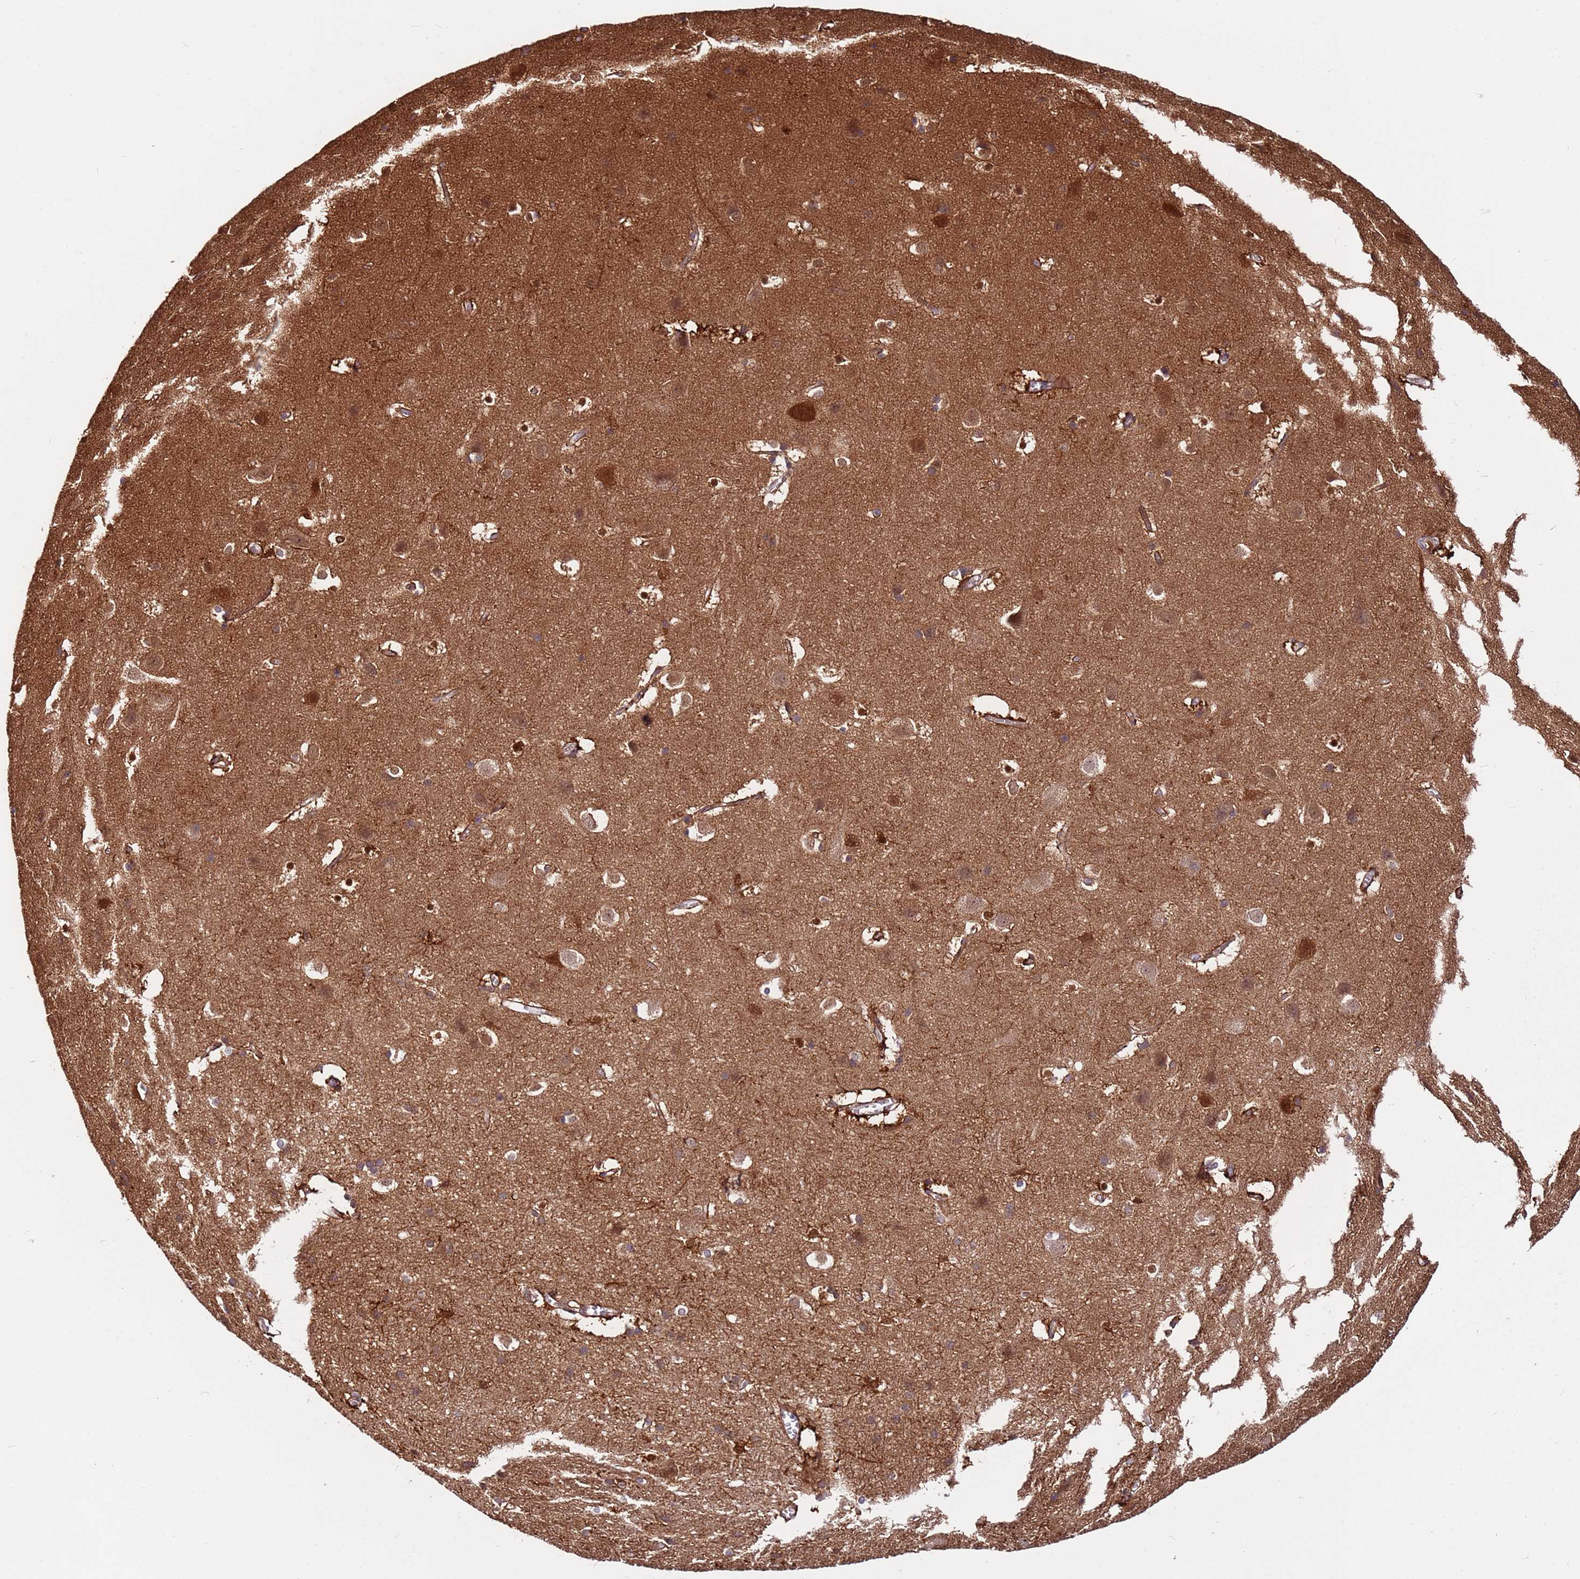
{"staining": {"intensity": "strong", "quantity": ">75%", "location": "cytoplasmic/membranous"}, "tissue": "cerebral cortex", "cell_type": "Endothelial cells", "image_type": "normal", "snomed": [{"axis": "morphology", "description": "Normal tissue, NOS"}, {"axis": "topography", "description": "Cerebral cortex"}], "caption": "Strong cytoplasmic/membranous protein staining is present in about >75% of endothelial cells in cerebral cortex.", "gene": "MTG2", "patient": {"sex": "male", "age": 54}}